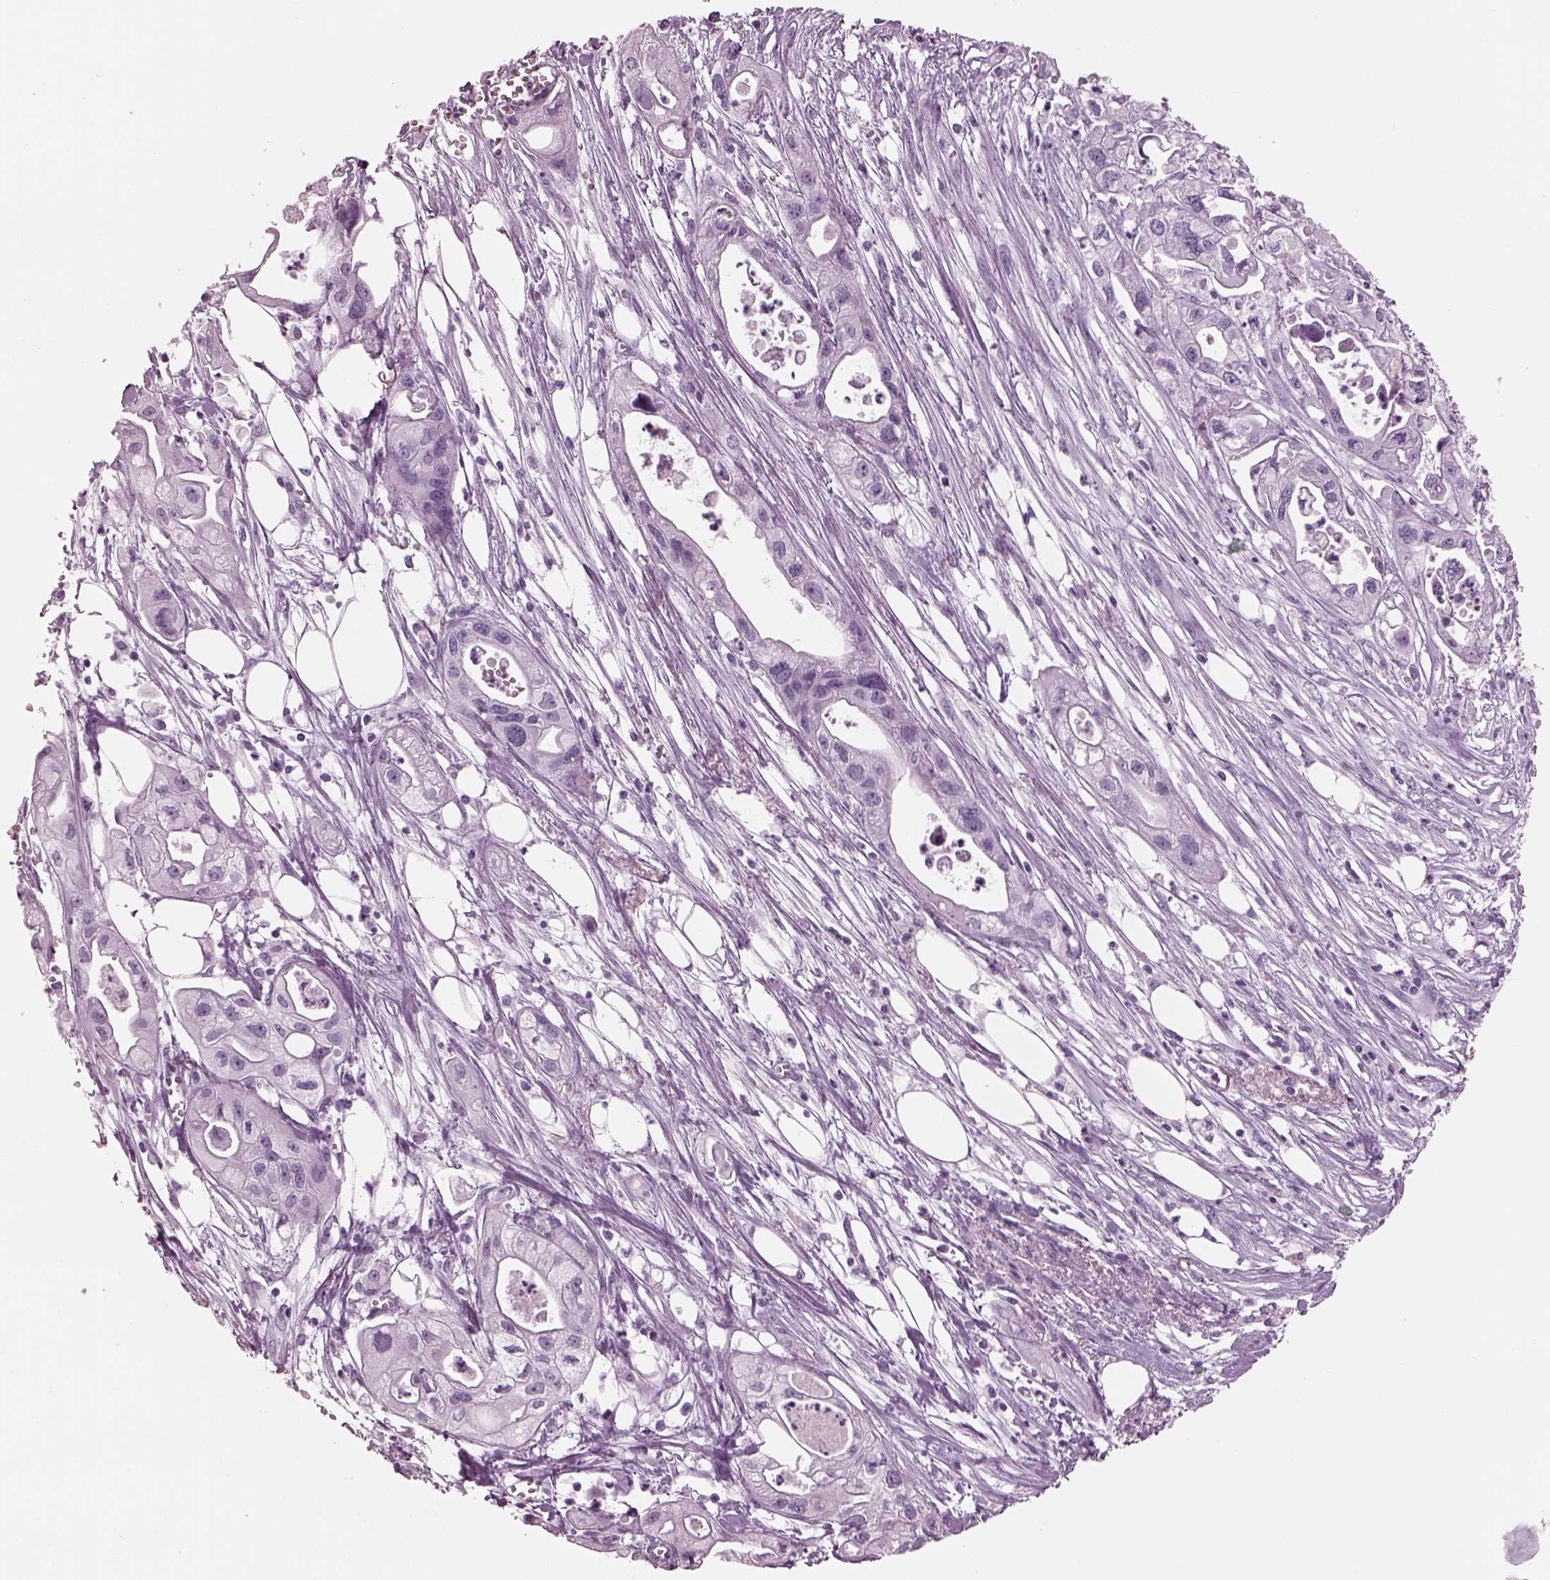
{"staining": {"intensity": "negative", "quantity": "none", "location": "none"}, "tissue": "pancreatic cancer", "cell_type": "Tumor cells", "image_type": "cancer", "snomed": [{"axis": "morphology", "description": "Adenocarcinoma, NOS"}, {"axis": "topography", "description": "Pancreas"}], "caption": "This is an immunohistochemistry (IHC) image of pancreatic cancer. There is no expression in tumor cells.", "gene": "HYDIN", "patient": {"sex": "male", "age": 70}}